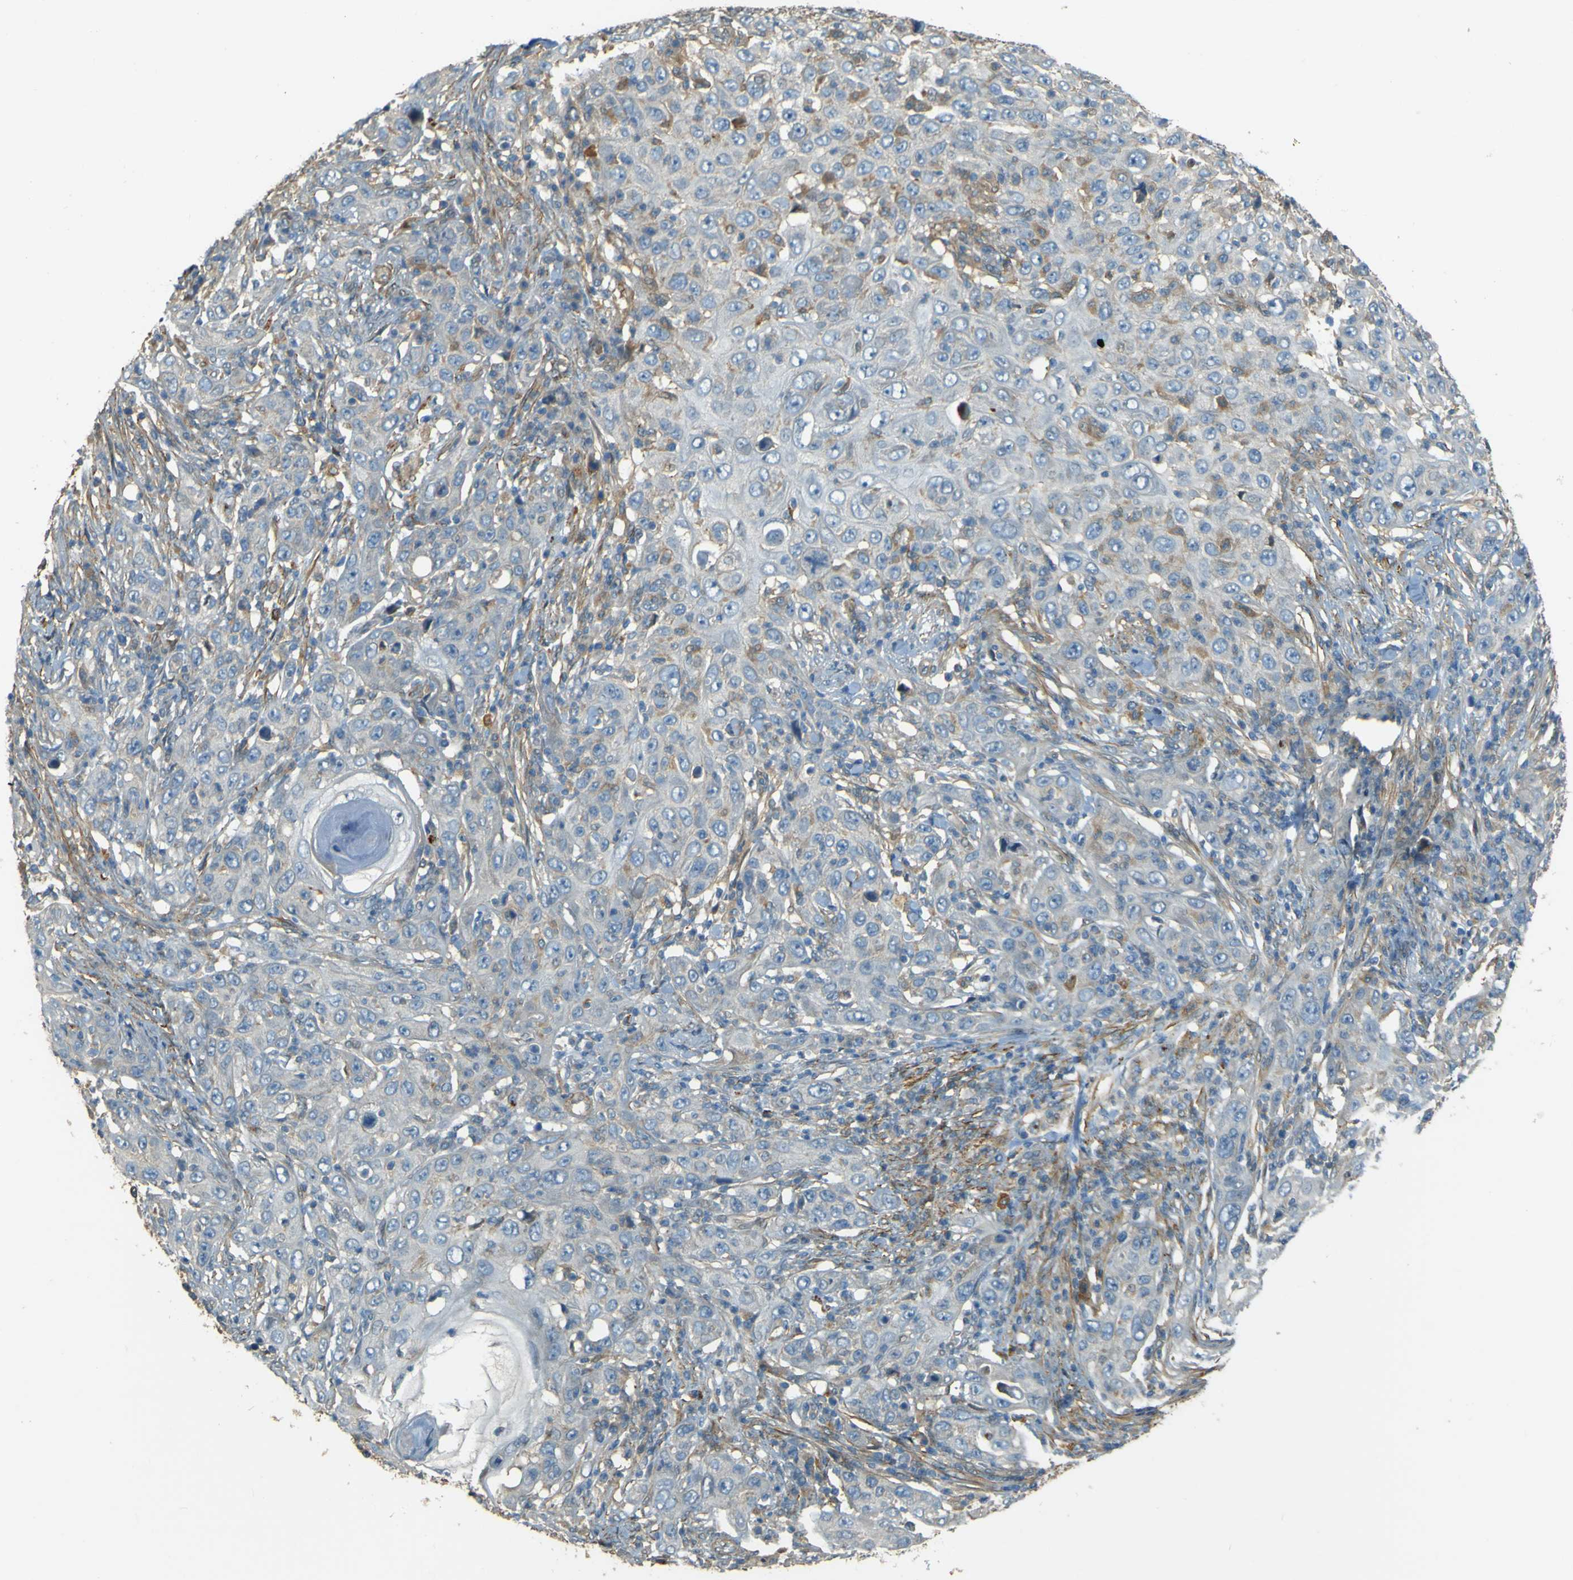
{"staining": {"intensity": "weak", "quantity": "<25%", "location": "cytoplasmic/membranous"}, "tissue": "skin cancer", "cell_type": "Tumor cells", "image_type": "cancer", "snomed": [{"axis": "morphology", "description": "Squamous cell carcinoma, NOS"}, {"axis": "topography", "description": "Skin"}], "caption": "Tumor cells are negative for protein expression in human skin squamous cell carcinoma. (Brightfield microscopy of DAB (3,3'-diaminobenzidine) immunohistochemistry (IHC) at high magnification).", "gene": "NEXN", "patient": {"sex": "female", "age": 88}}